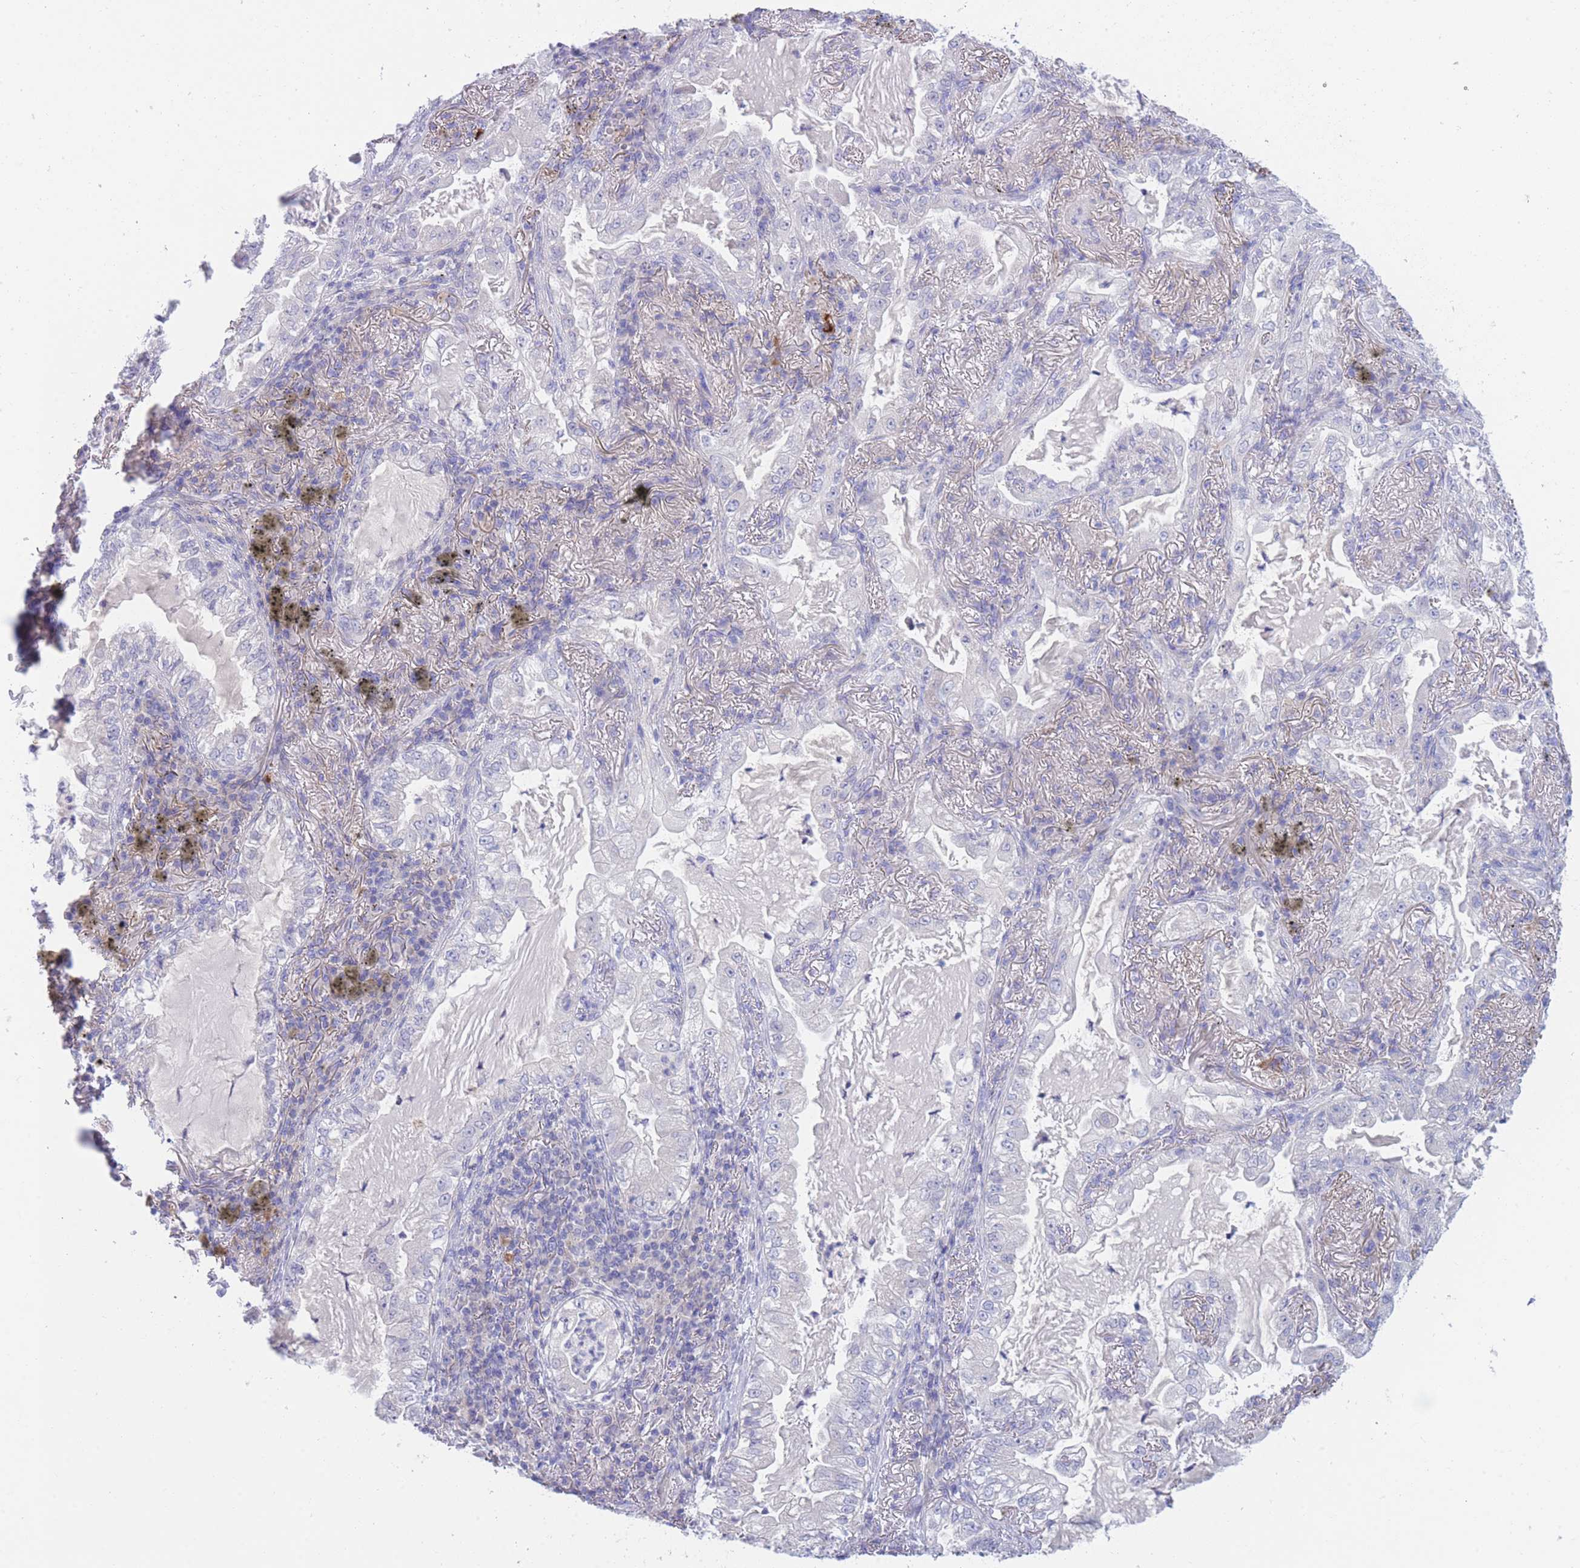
{"staining": {"intensity": "negative", "quantity": "none", "location": "none"}, "tissue": "lung cancer", "cell_type": "Tumor cells", "image_type": "cancer", "snomed": [{"axis": "morphology", "description": "Adenocarcinoma, NOS"}, {"axis": "topography", "description": "Lung"}], "caption": "Human adenocarcinoma (lung) stained for a protein using immunohistochemistry (IHC) reveals no staining in tumor cells.", "gene": "PCDHB3", "patient": {"sex": "female", "age": 73}}